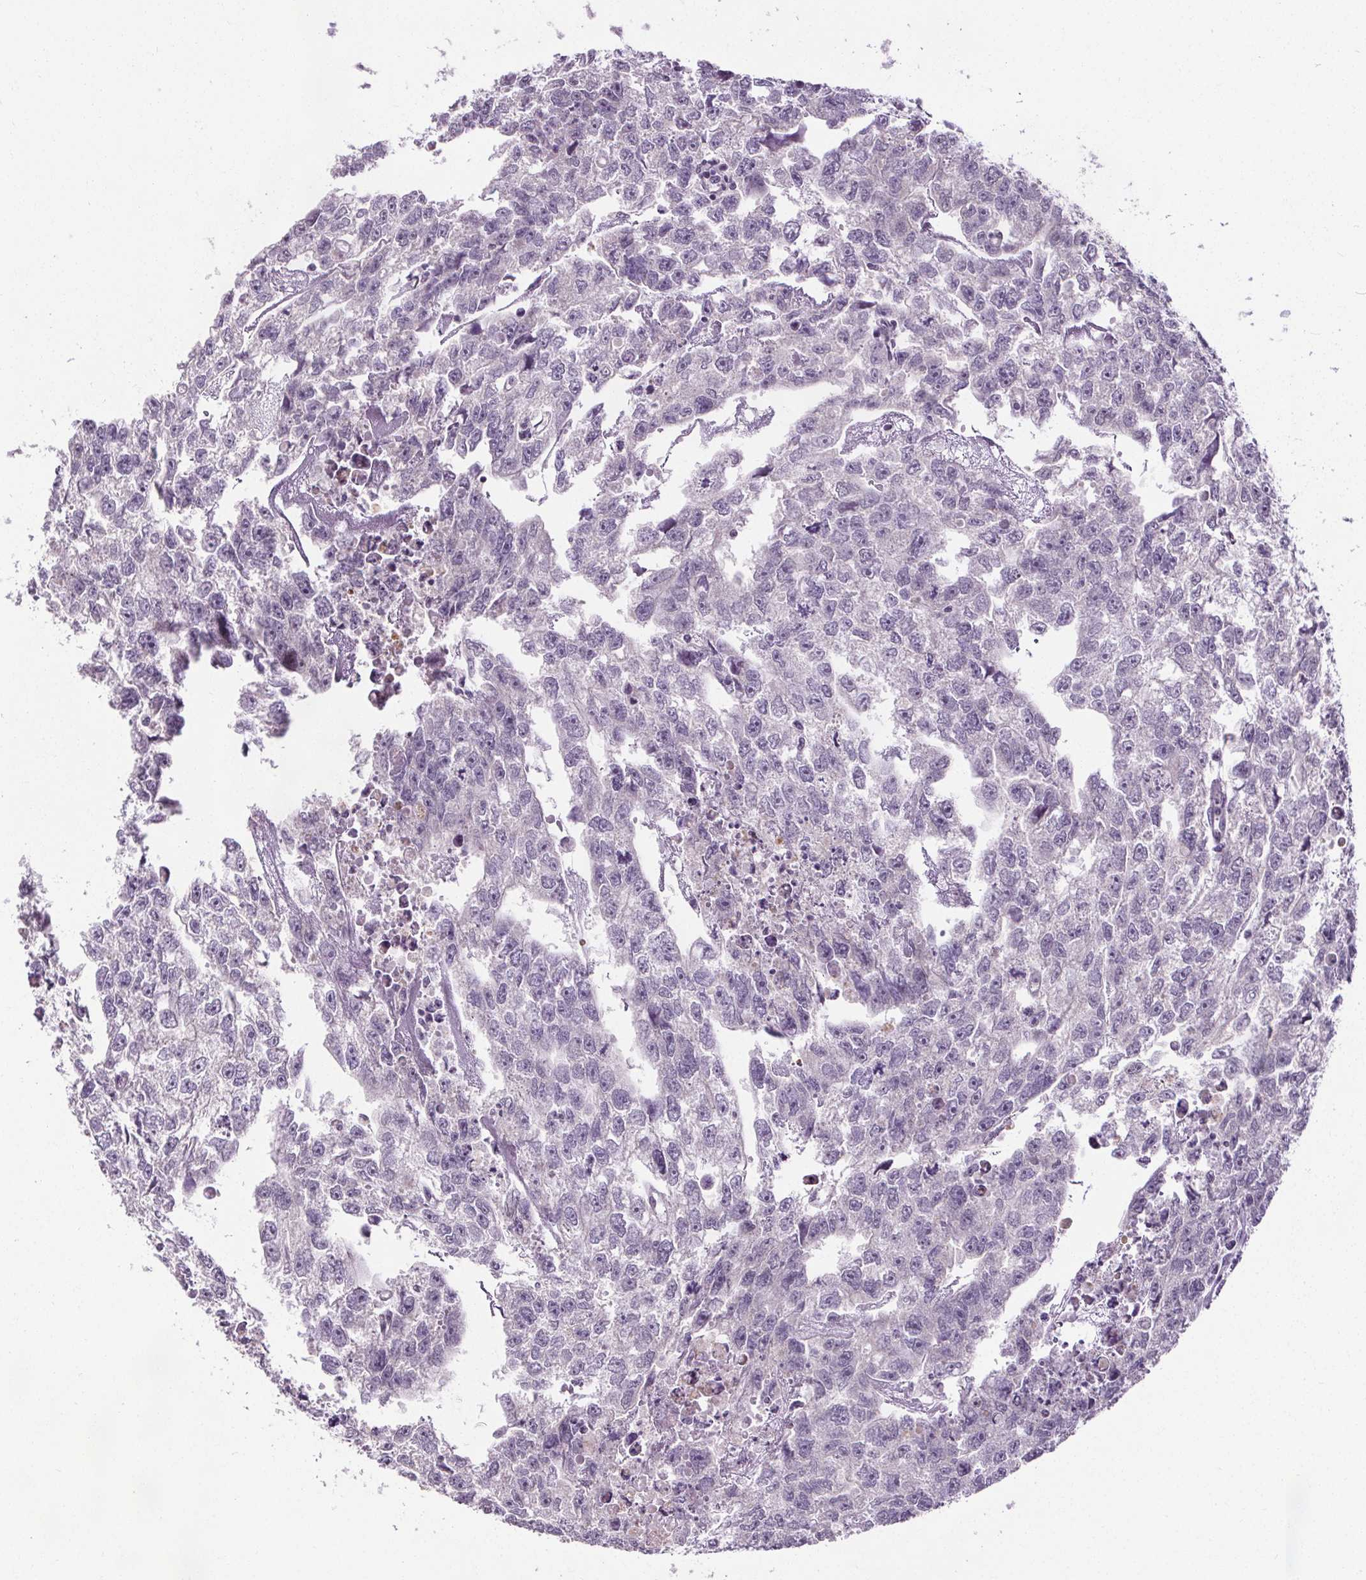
{"staining": {"intensity": "negative", "quantity": "none", "location": "none"}, "tissue": "testis cancer", "cell_type": "Tumor cells", "image_type": "cancer", "snomed": [{"axis": "morphology", "description": "Carcinoma, Embryonal, NOS"}, {"axis": "morphology", "description": "Teratoma, malignant, NOS"}, {"axis": "topography", "description": "Testis"}], "caption": "Immunohistochemistry (IHC) micrograph of testis cancer (embryonal carcinoma) stained for a protein (brown), which shows no staining in tumor cells. The staining was performed using DAB to visualize the protein expression in brown, while the nuclei were stained in blue with hematoxylin (Magnification: 20x).", "gene": "SLC2A9", "patient": {"sex": "male", "age": 44}}